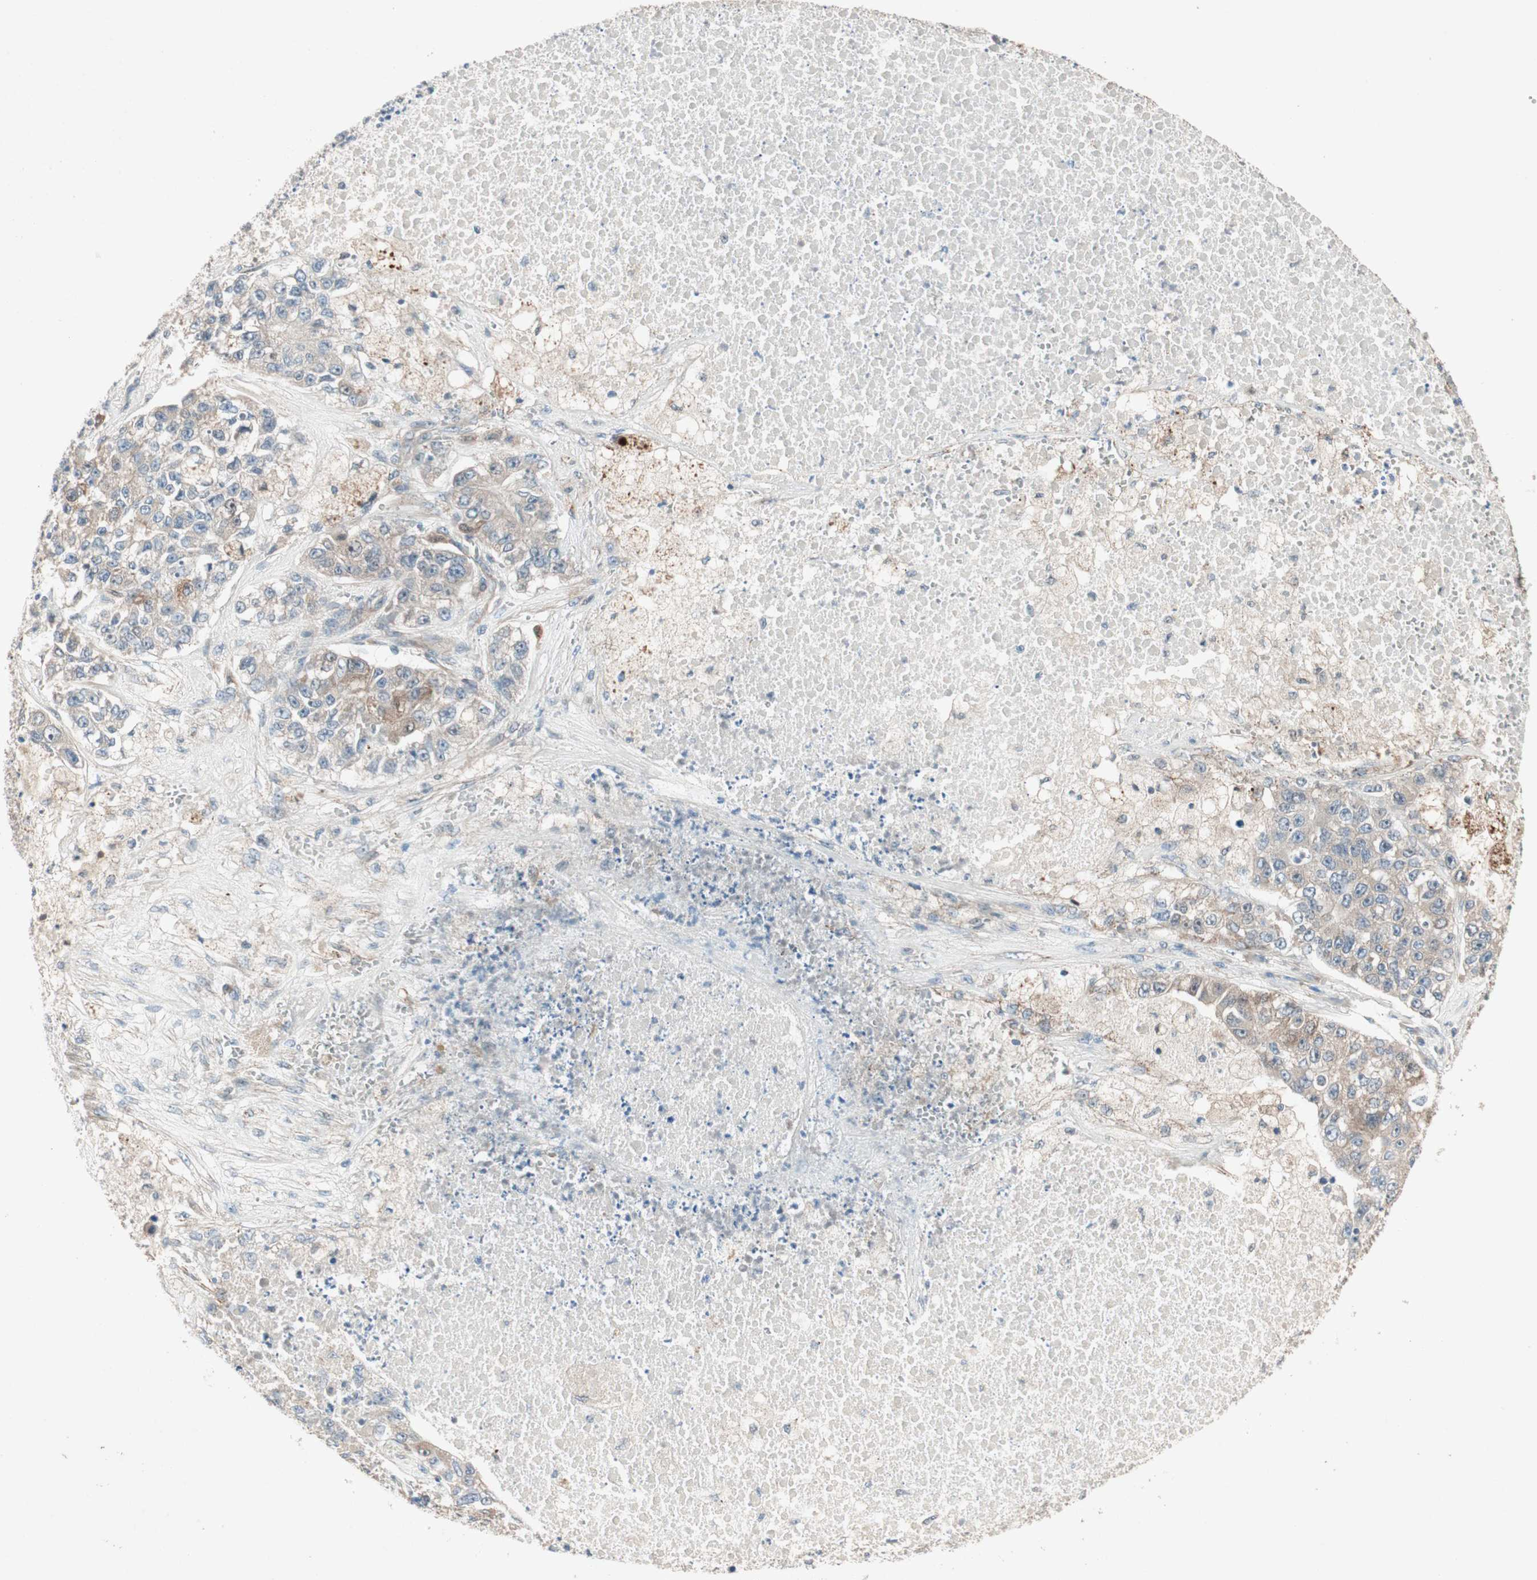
{"staining": {"intensity": "weak", "quantity": "<25%", "location": "cytoplasmic/membranous"}, "tissue": "lung cancer", "cell_type": "Tumor cells", "image_type": "cancer", "snomed": [{"axis": "morphology", "description": "Adenocarcinoma, NOS"}, {"axis": "topography", "description": "Lung"}], "caption": "This is an immunohistochemistry (IHC) image of human lung adenocarcinoma. There is no positivity in tumor cells.", "gene": "SDSL", "patient": {"sex": "male", "age": 49}}